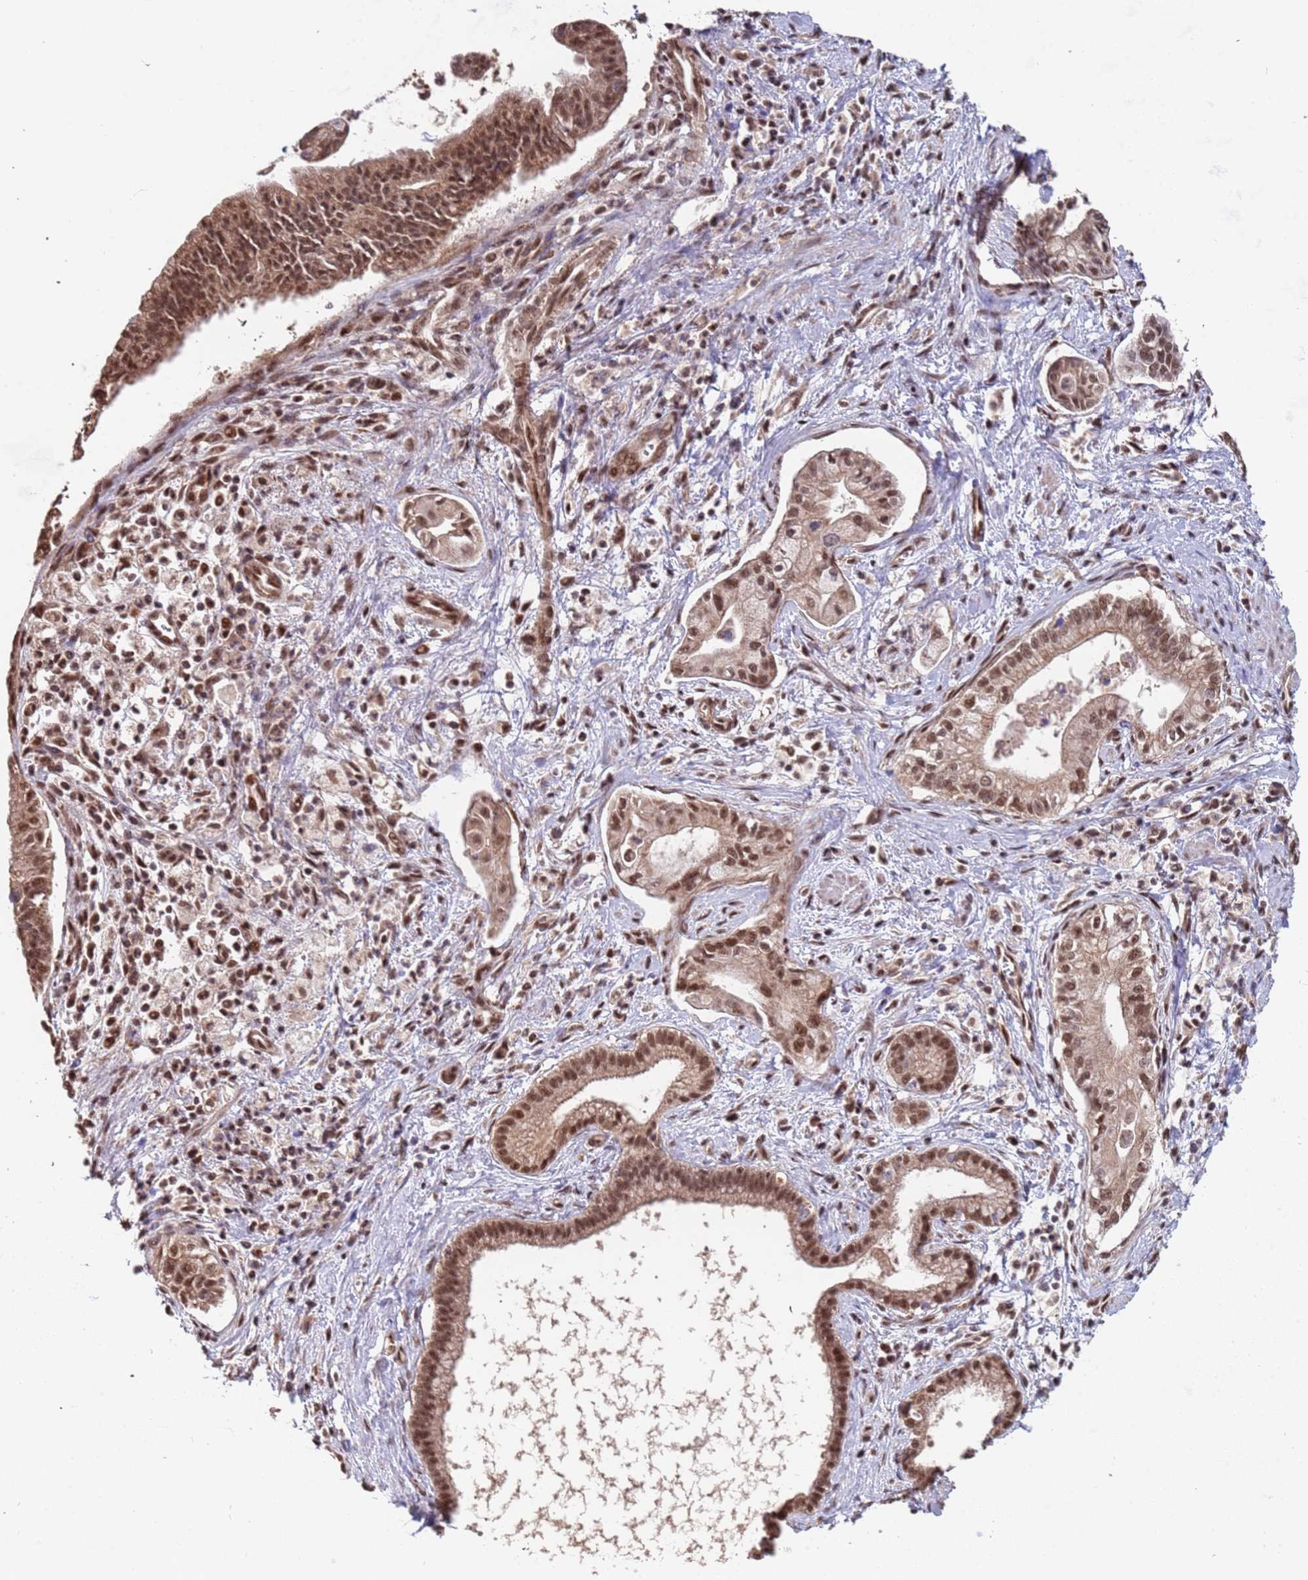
{"staining": {"intensity": "moderate", "quantity": ">75%", "location": "cytoplasmic/membranous,nuclear"}, "tissue": "pancreatic cancer", "cell_type": "Tumor cells", "image_type": "cancer", "snomed": [{"axis": "morphology", "description": "Adenocarcinoma, NOS"}, {"axis": "topography", "description": "Pancreas"}], "caption": "Immunohistochemistry image of human adenocarcinoma (pancreatic) stained for a protein (brown), which demonstrates medium levels of moderate cytoplasmic/membranous and nuclear positivity in approximately >75% of tumor cells.", "gene": "DENND2B", "patient": {"sex": "male", "age": 78}}